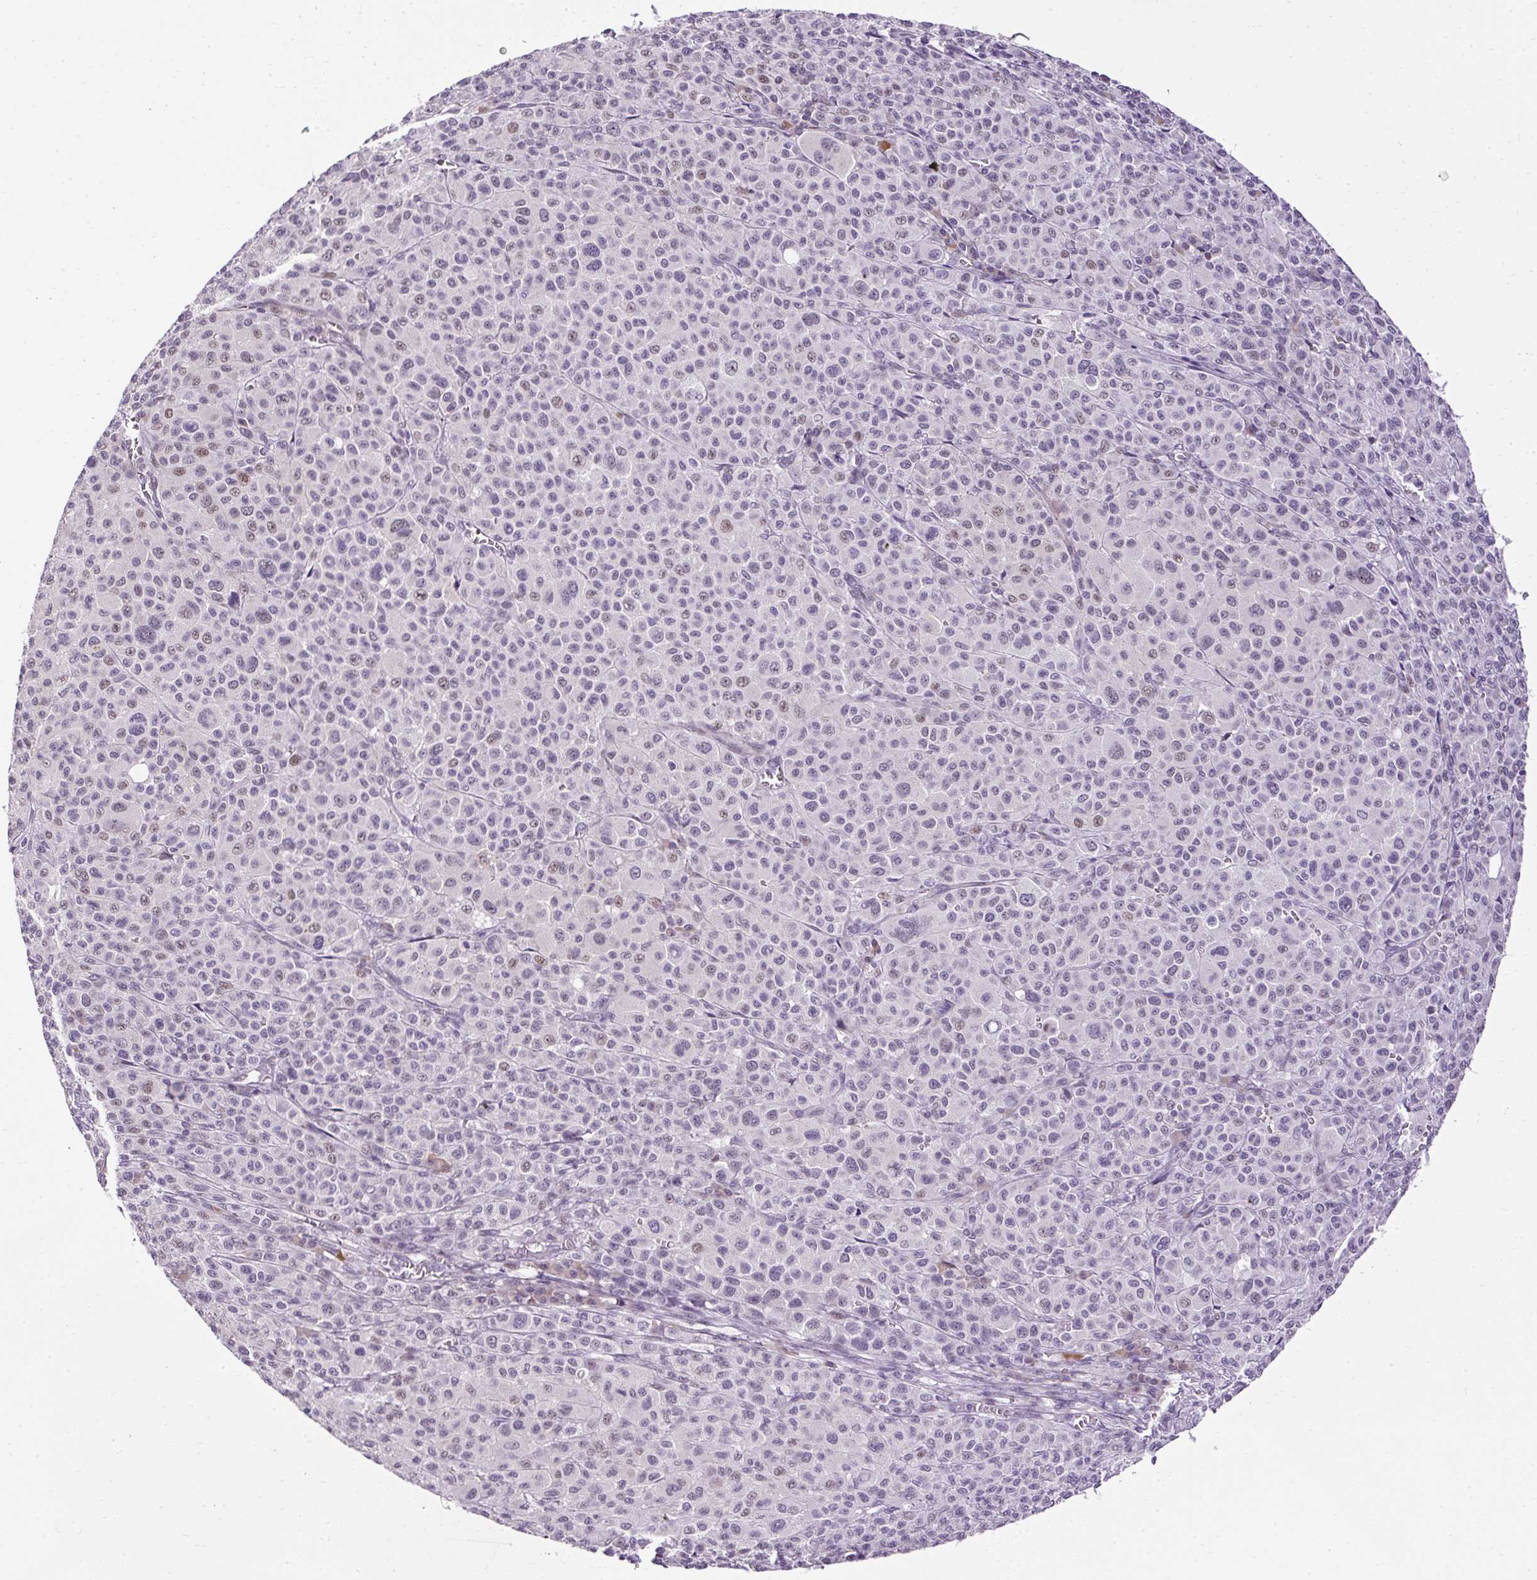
{"staining": {"intensity": "weak", "quantity": "<25%", "location": "nuclear"}, "tissue": "melanoma", "cell_type": "Tumor cells", "image_type": "cancer", "snomed": [{"axis": "morphology", "description": "Malignant melanoma, Metastatic site"}, {"axis": "topography", "description": "Skin"}], "caption": "Protein analysis of melanoma exhibits no significant positivity in tumor cells. (DAB (3,3'-diaminobenzidine) immunohistochemistry (IHC) with hematoxylin counter stain).", "gene": "ARHGEF18", "patient": {"sex": "female", "age": 74}}